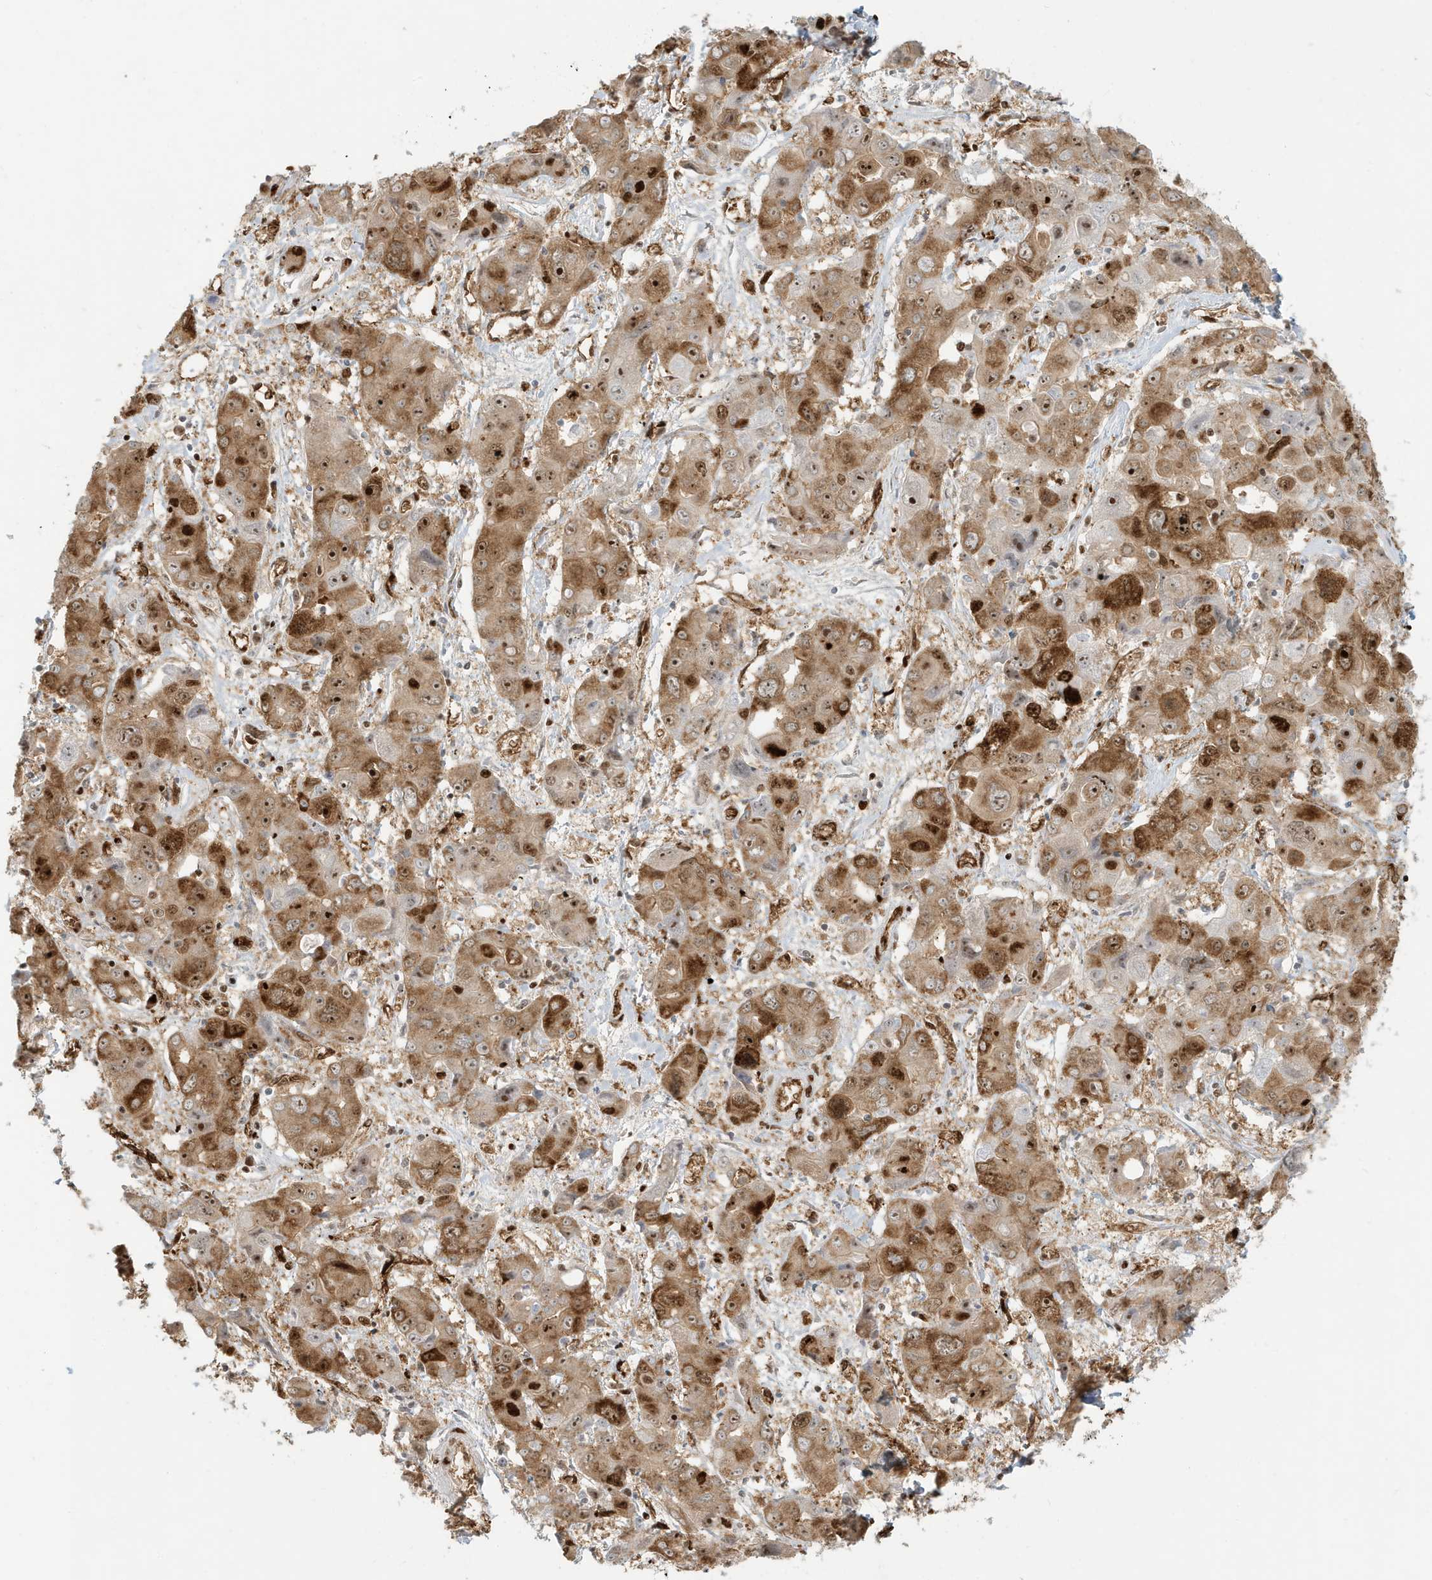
{"staining": {"intensity": "moderate", "quantity": ">75%", "location": "cytoplasmic/membranous,nuclear"}, "tissue": "liver cancer", "cell_type": "Tumor cells", "image_type": "cancer", "snomed": [{"axis": "morphology", "description": "Cholangiocarcinoma"}, {"axis": "topography", "description": "Liver"}], "caption": "This photomicrograph shows IHC staining of human liver cancer, with medium moderate cytoplasmic/membranous and nuclear staining in about >75% of tumor cells.", "gene": "CKS2", "patient": {"sex": "male", "age": 67}}